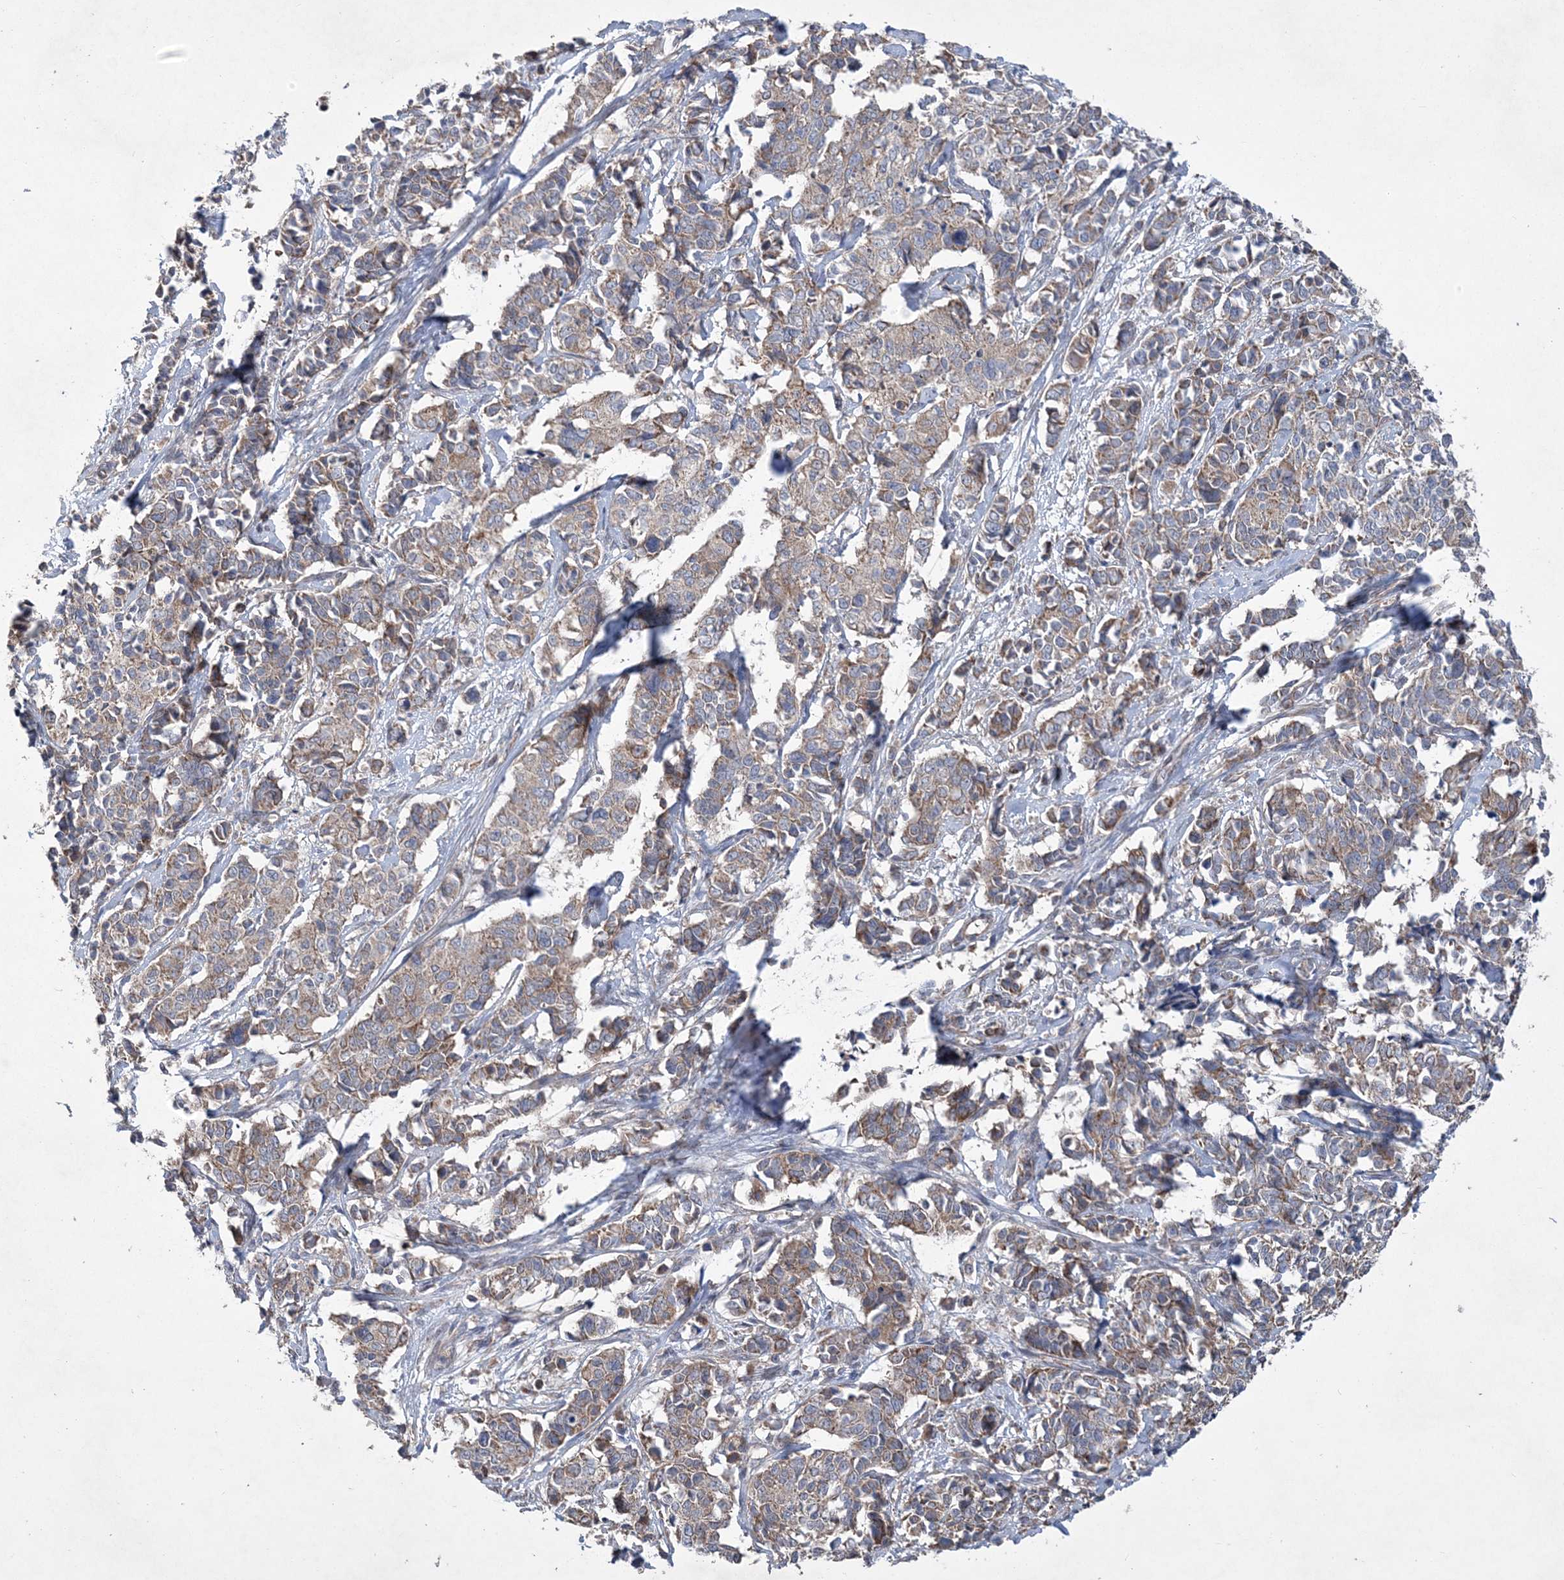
{"staining": {"intensity": "weak", "quantity": "25%-75%", "location": "cytoplasmic/membranous"}, "tissue": "cervical cancer", "cell_type": "Tumor cells", "image_type": "cancer", "snomed": [{"axis": "morphology", "description": "Normal tissue, NOS"}, {"axis": "morphology", "description": "Squamous cell carcinoma, NOS"}, {"axis": "topography", "description": "Cervix"}], "caption": "Immunohistochemistry of human cervical cancer (squamous cell carcinoma) exhibits low levels of weak cytoplasmic/membranous staining in approximately 25%-75% of tumor cells. (Brightfield microscopy of DAB IHC at high magnification).", "gene": "MTRF1L", "patient": {"sex": "female", "age": 35}}